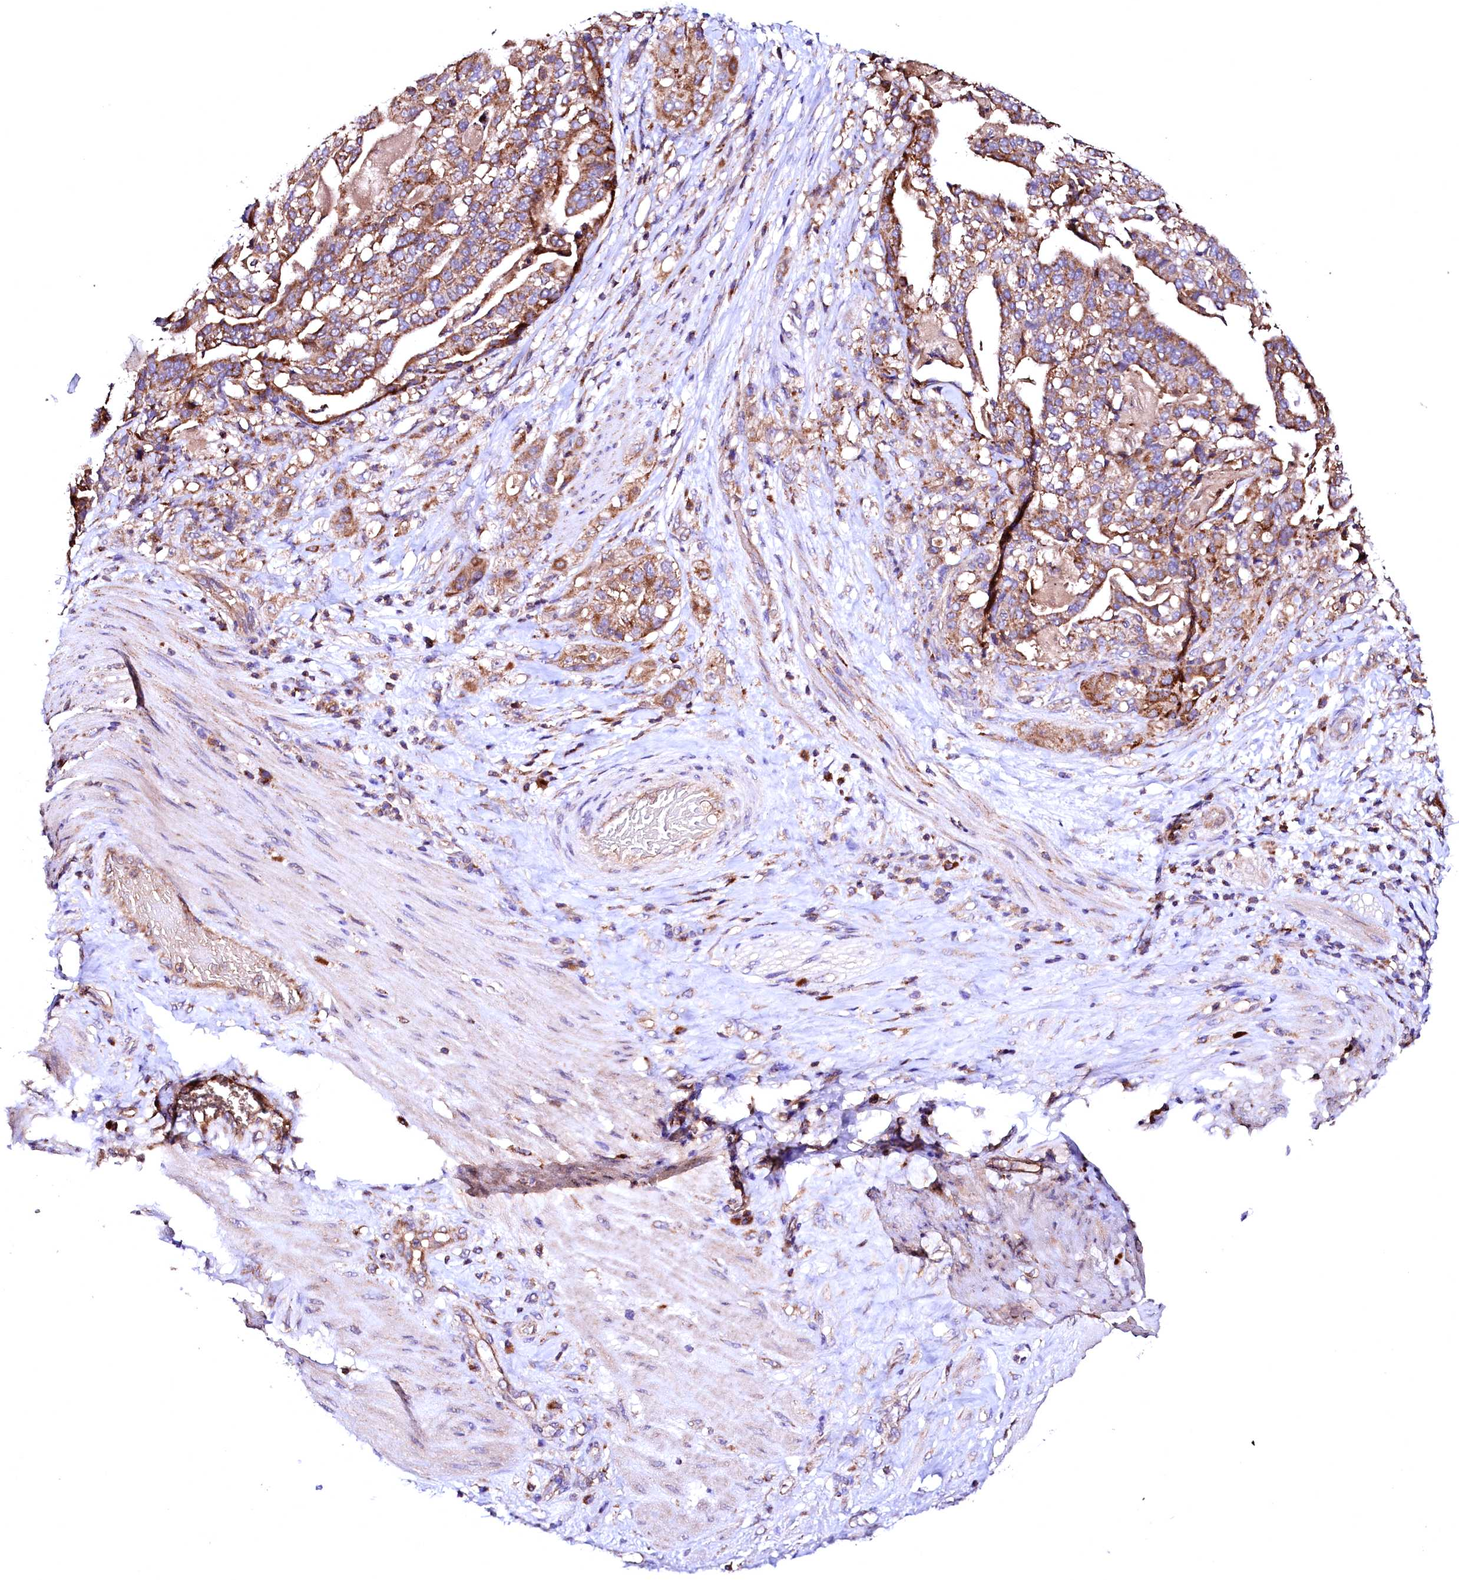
{"staining": {"intensity": "moderate", "quantity": ">75%", "location": "cytoplasmic/membranous"}, "tissue": "stomach cancer", "cell_type": "Tumor cells", "image_type": "cancer", "snomed": [{"axis": "morphology", "description": "Adenocarcinoma, NOS"}, {"axis": "topography", "description": "Stomach"}], "caption": "Tumor cells show medium levels of moderate cytoplasmic/membranous staining in approximately >75% of cells in human stomach cancer.", "gene": "ST3GAL1", "patient": {"sex": "male", "age": 48}}